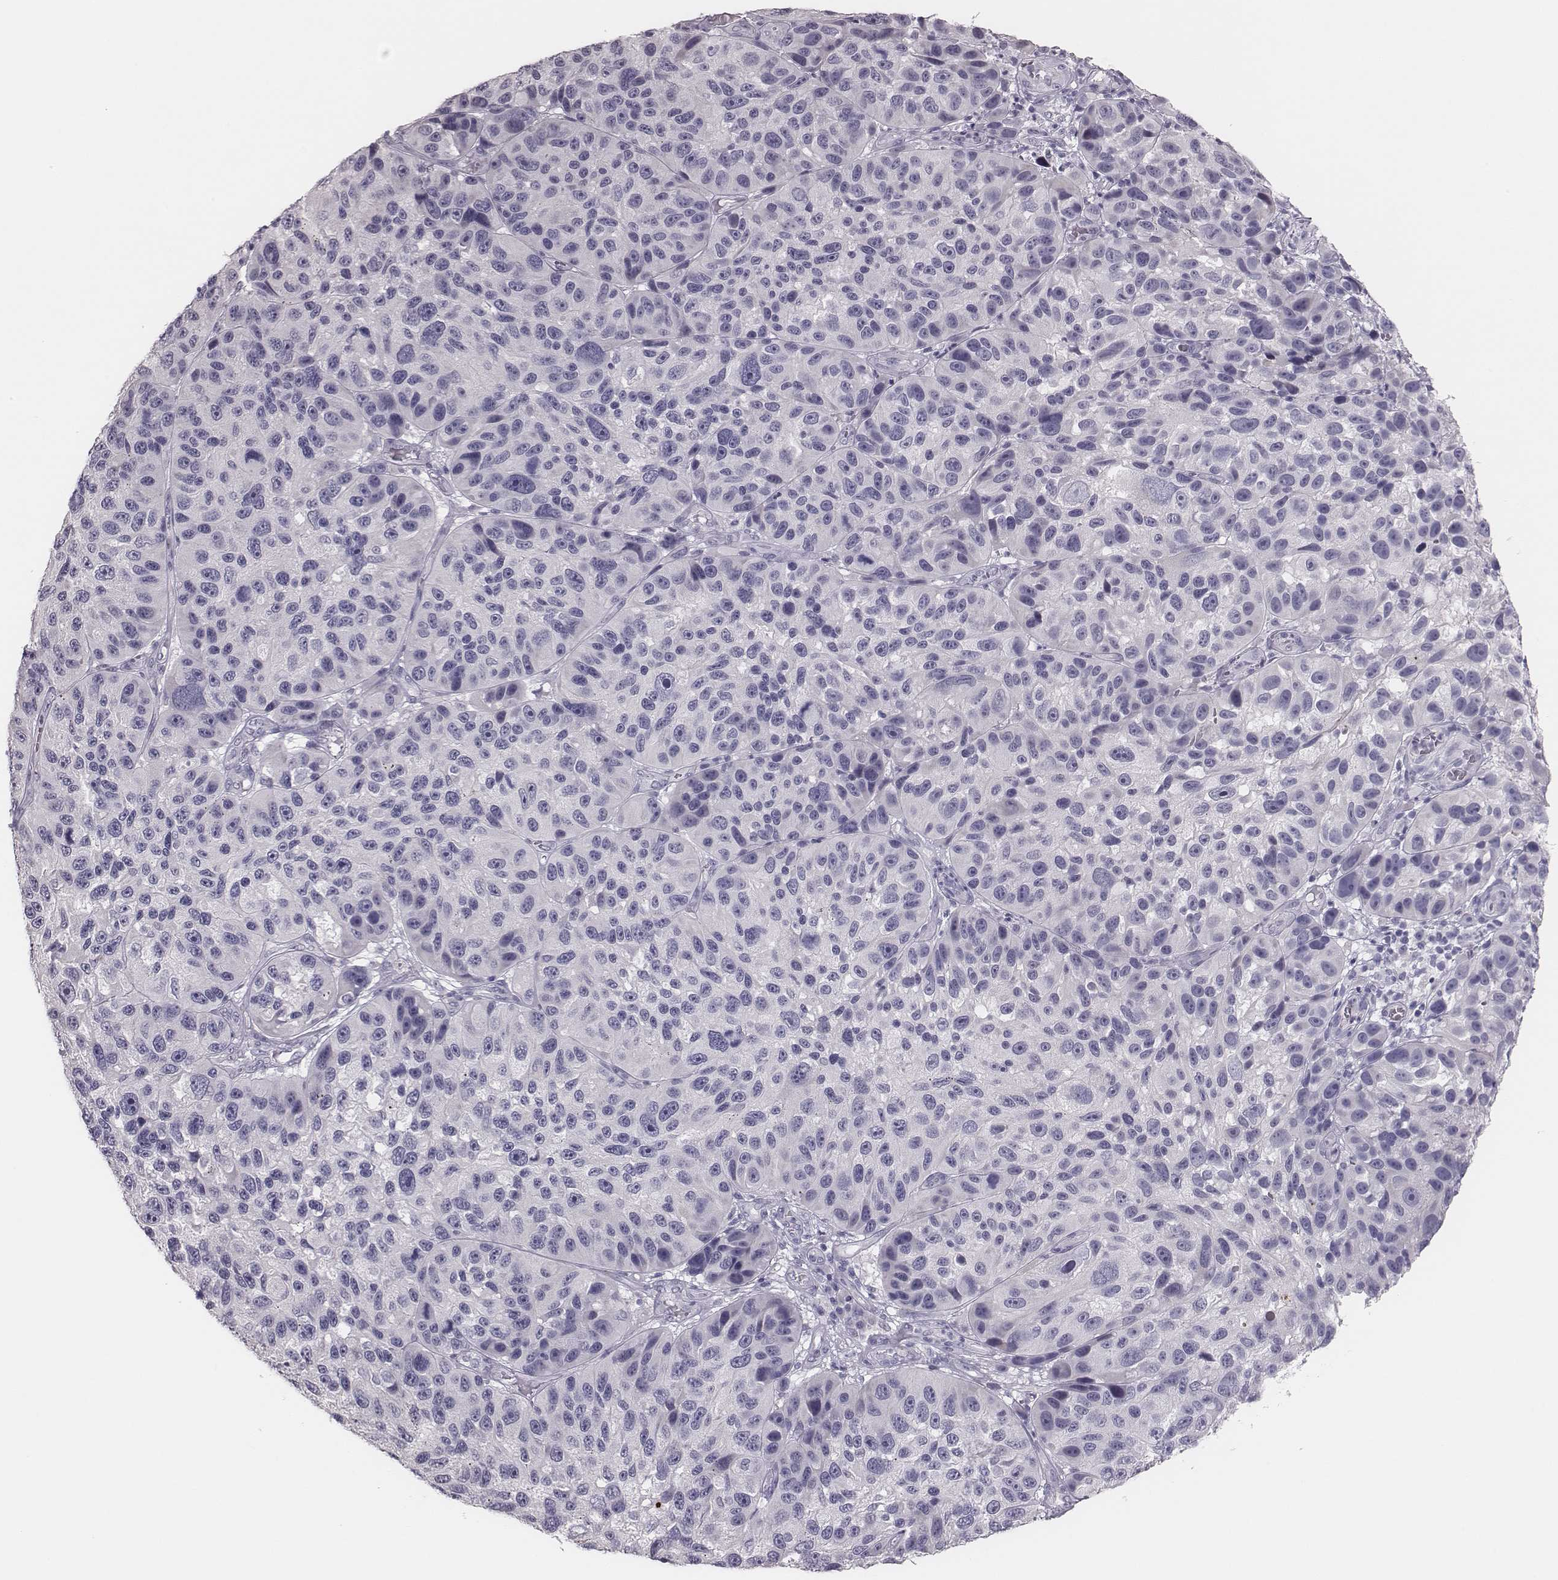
{"staining": {"intensity": "negative", "quantity": "none", "location": "none"}, "tissue": "melanoma", "cell_type": "Tumor cells", "image_type": "cancer", "snomed": [{"axis": "morphology", "description": "Malignant melanoma, NOS"}, {"axis": "topography", "description": "Skin"}], "caption": "Melanoma was stained to show a protein in brown. There is no significant staining in tumor cells.", "gene": "ADGRF4", "patient": {"sex": "male", "age": 53}}